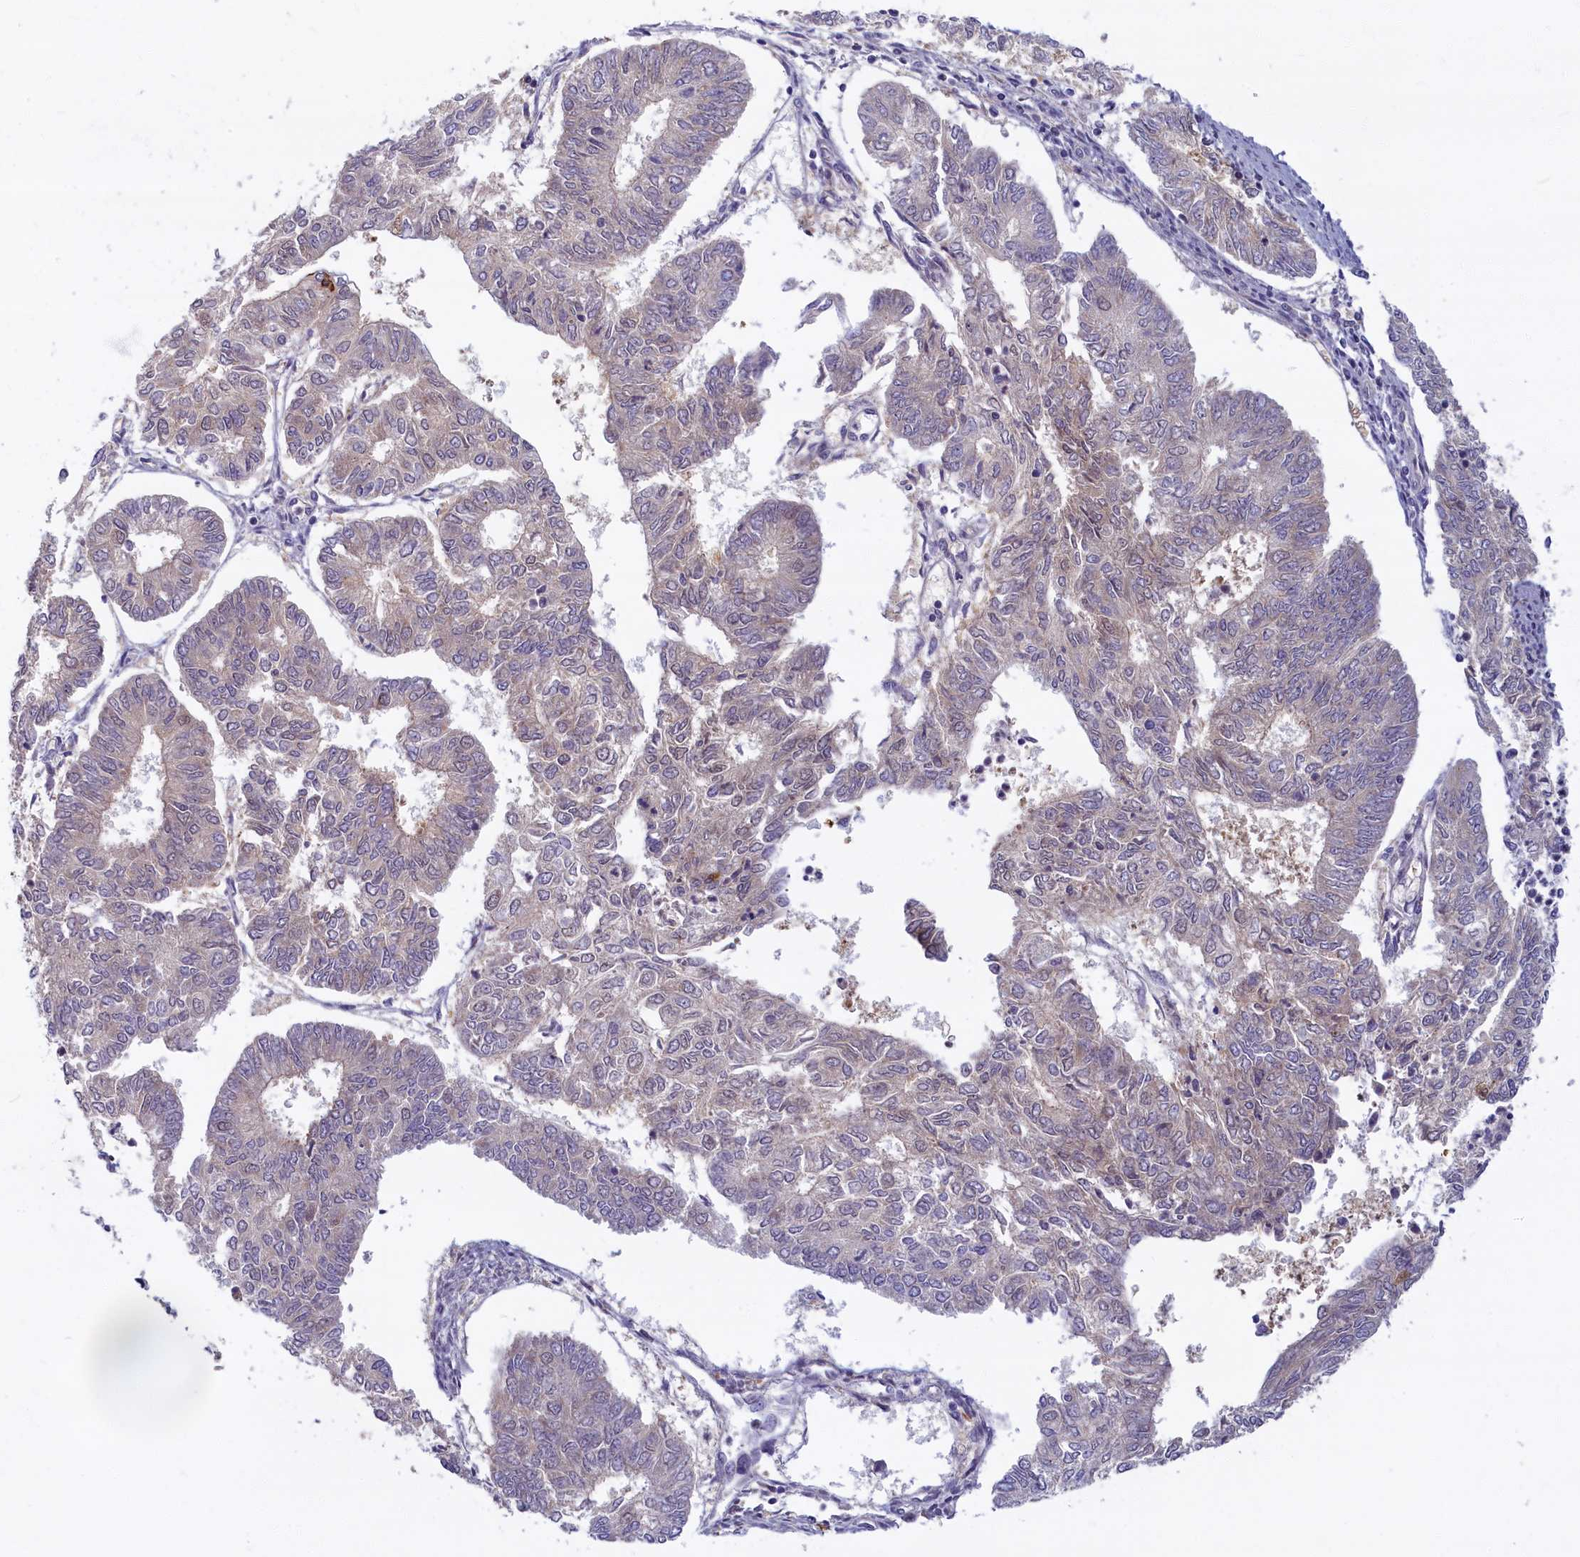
{"staining": {"intensity": "negative", "quantity": "none", "location": "none"}, "tissue": "endometrial cancer", "cell_type": "Tumor cells", "image_type": "cancer", "snomed": [{"axis": "morphology", "description": "Adenocarcinoma, NOS"}, {"axis": "topography", "description": "Endometrium"}], "caption": "Tumor cells are negative for brown protein staining in endometrial adenocarcinoma.", "gene": "FCSK", "patient": {"sex": "female", "age": 68}}